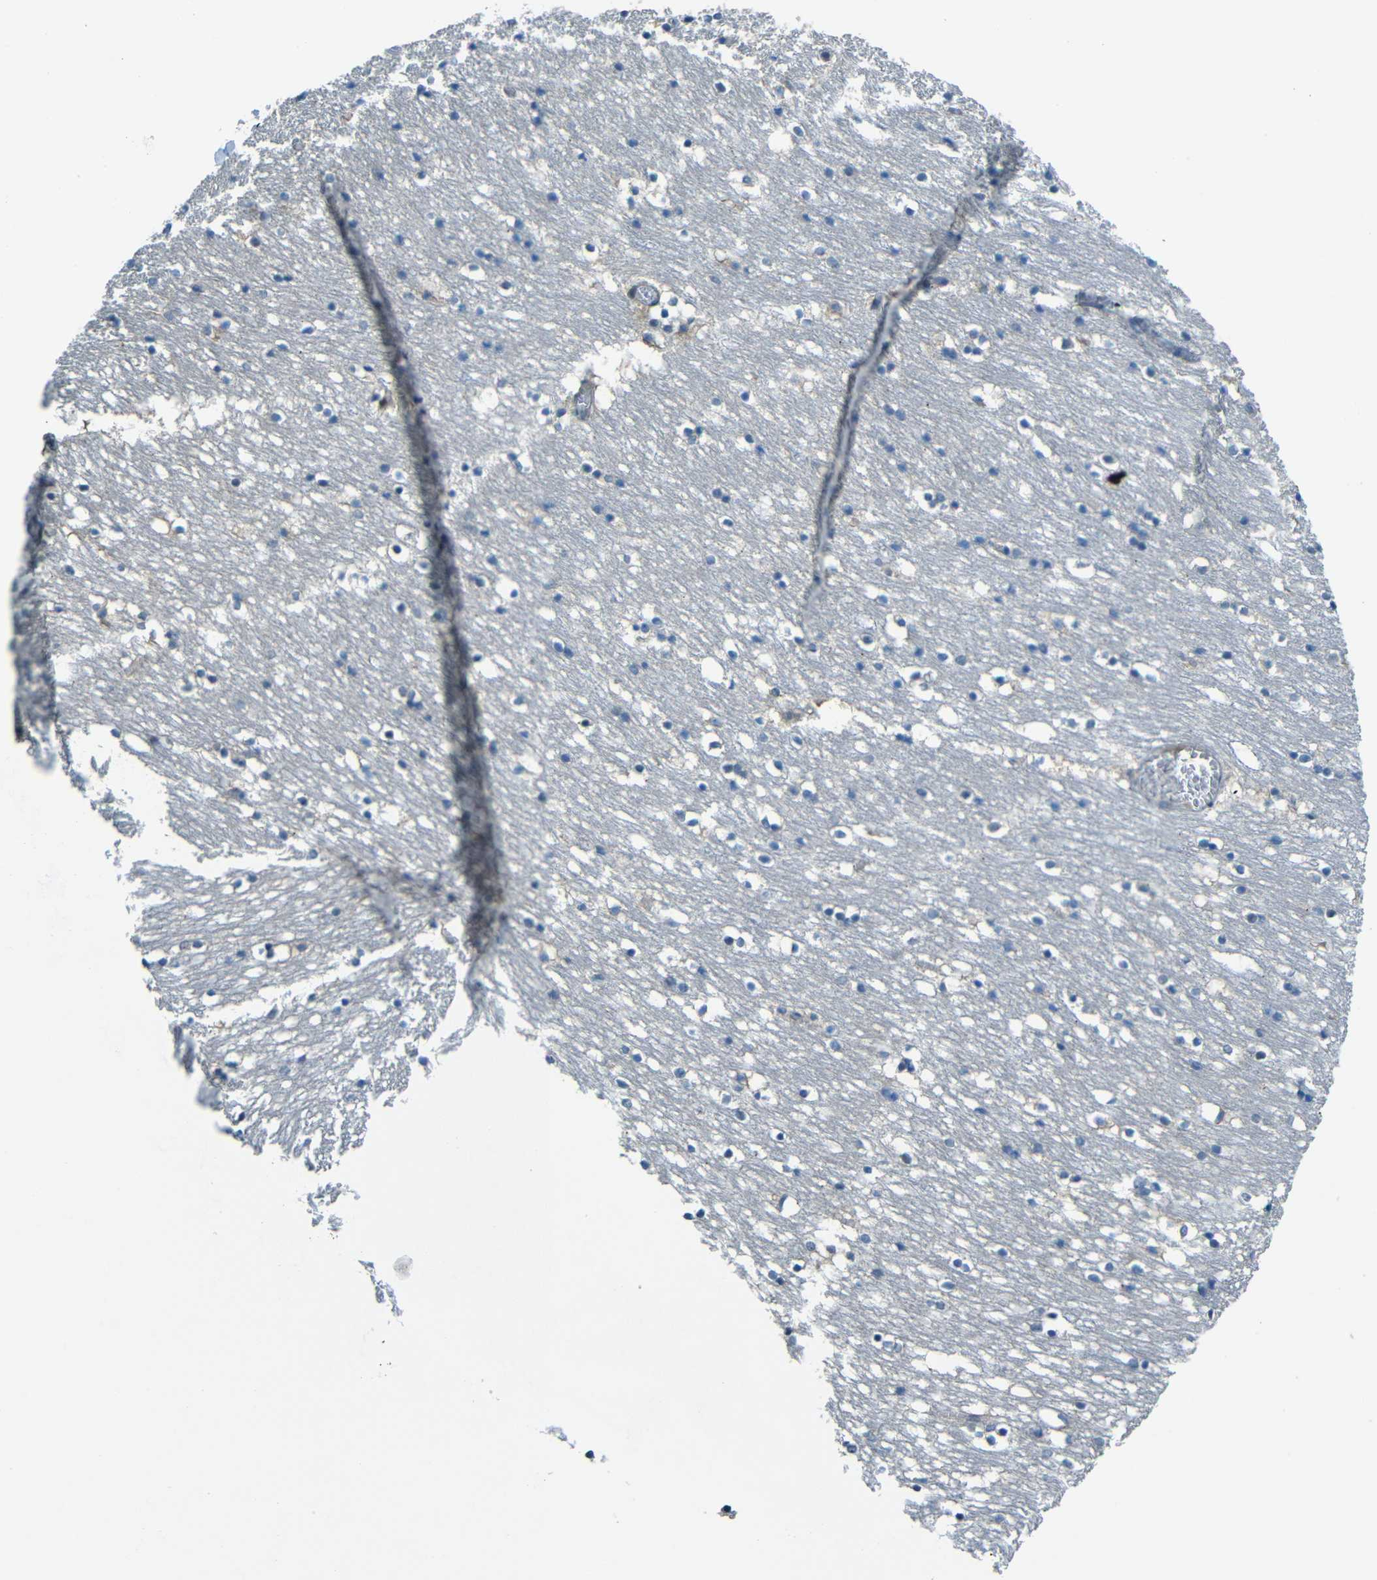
{"staining": {"intensity": "negative", "quantity": "none", "location": "none"}, "tissue": "caudate", "cell_type": "Glial cells", "image_type": "normal", "snomed": [{"axis": "morphology", "description": "Normal tissue, NOS"}, {"axis": "topography", "description": "Lateral ventricle wall"}], "caption": "Immunohistochemistry of benign caudate reveals no staining in glial cells.", "gene": "ANKRD22", "patient": {"sex": "male", "age": 45}}